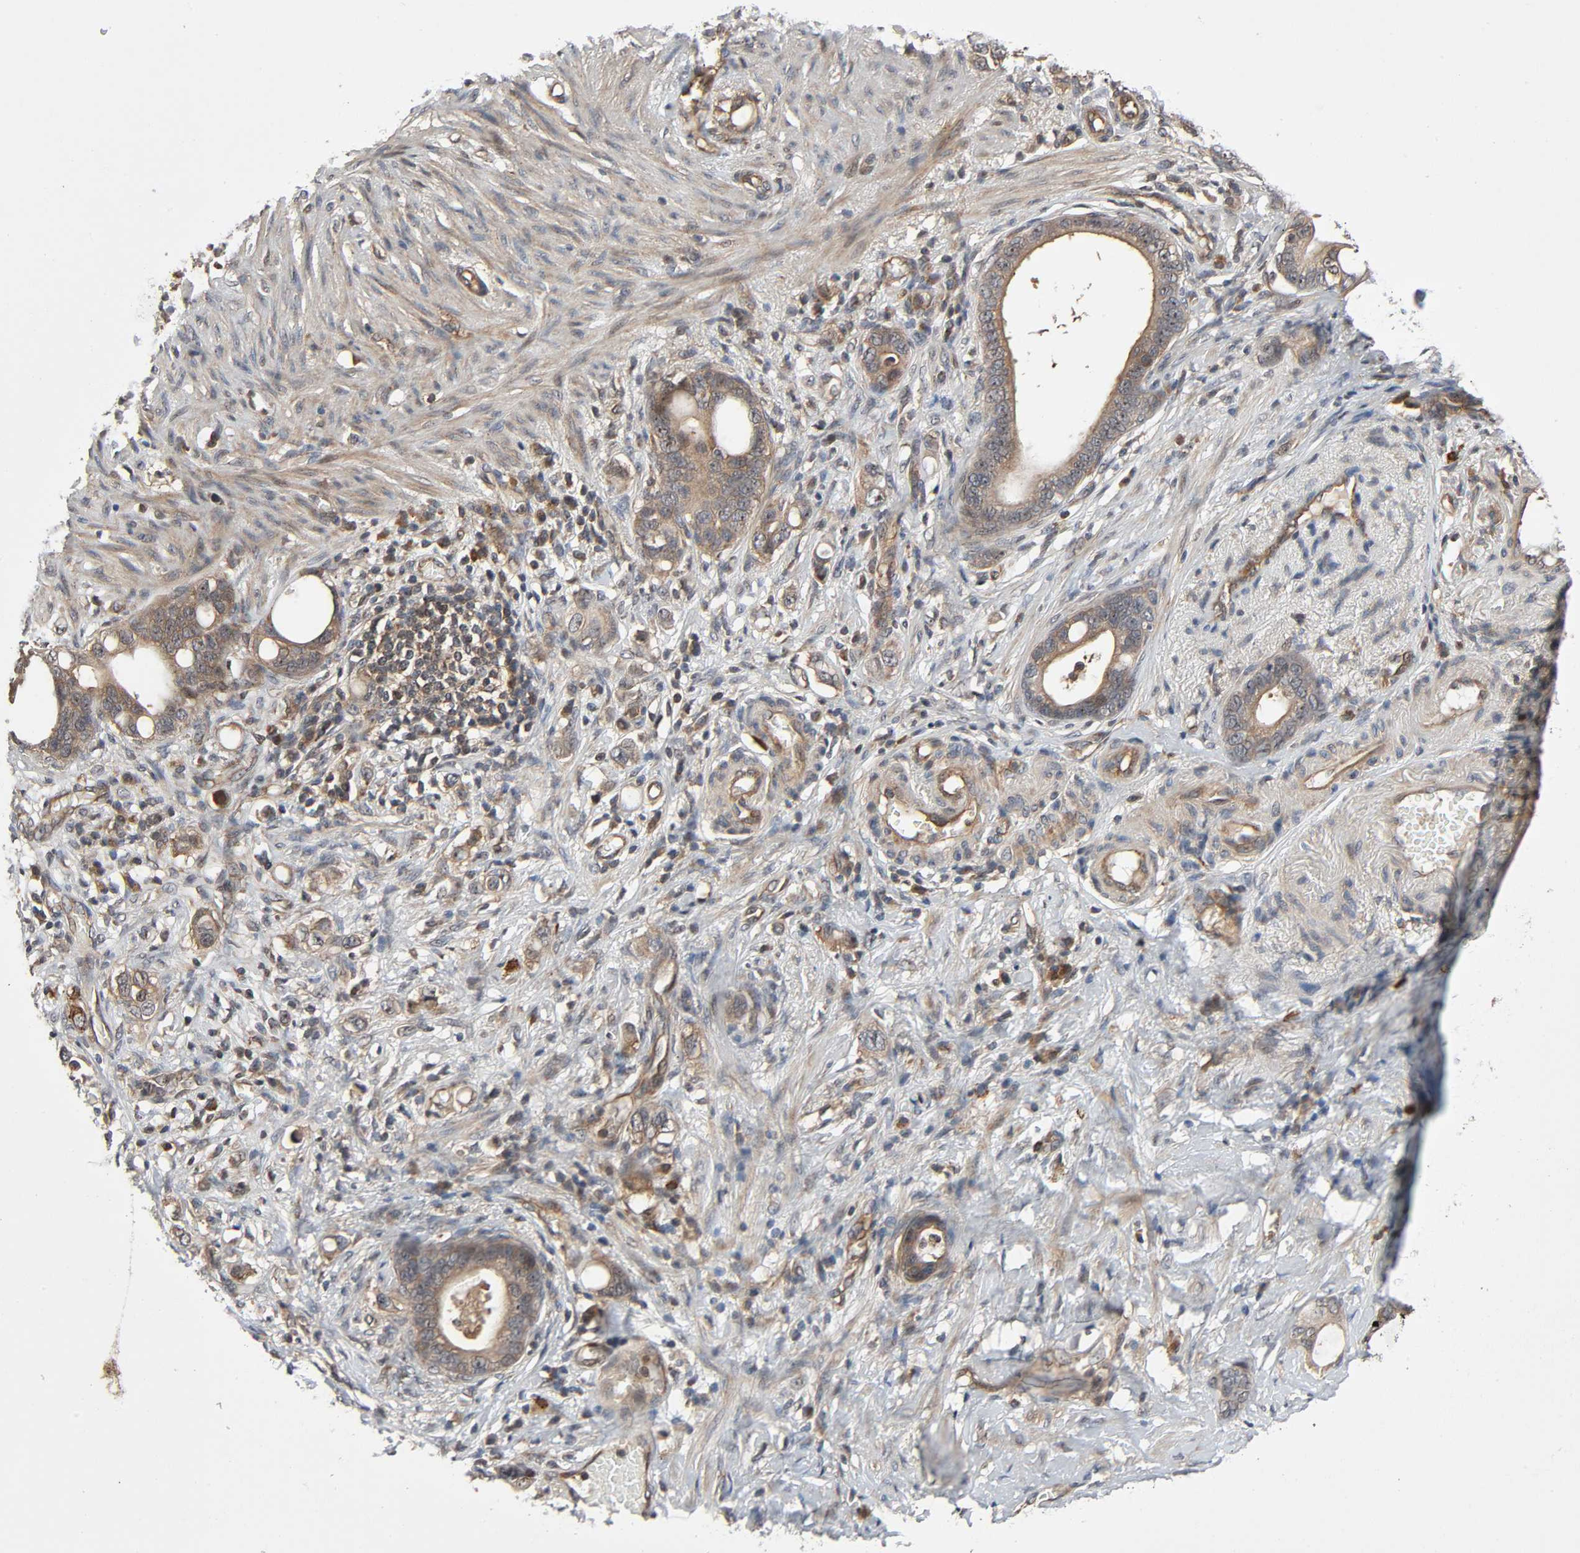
{"staining": {"intensity": "moderate", "quantity": ">75%", "location": "cytoplasmic/membranous"}, "tissue": "stomach cancer", "cell_type": "Tumor cells", "image_type": "cancer", "snomed": [{"axis": "morphology", "description": "Adenocarcinoma, NOS"}, {"axis": "topography", "description": "Stomach"}], "caption": "DAB (3,3'-diaminobenzidine) immunohistochemical staining of stomach cancer (adenocarcinoma) reveals moderate cytoplasmic/membranous protein staining in approximately >75% of tumor cells. The protein of interest is stained brown, and the nuclei are stained in blue (DAB IHC with brightfield microscopy, high magnification).", "gene": "PPP2R1B", "patient": {"sex": "female", "age": 75}}